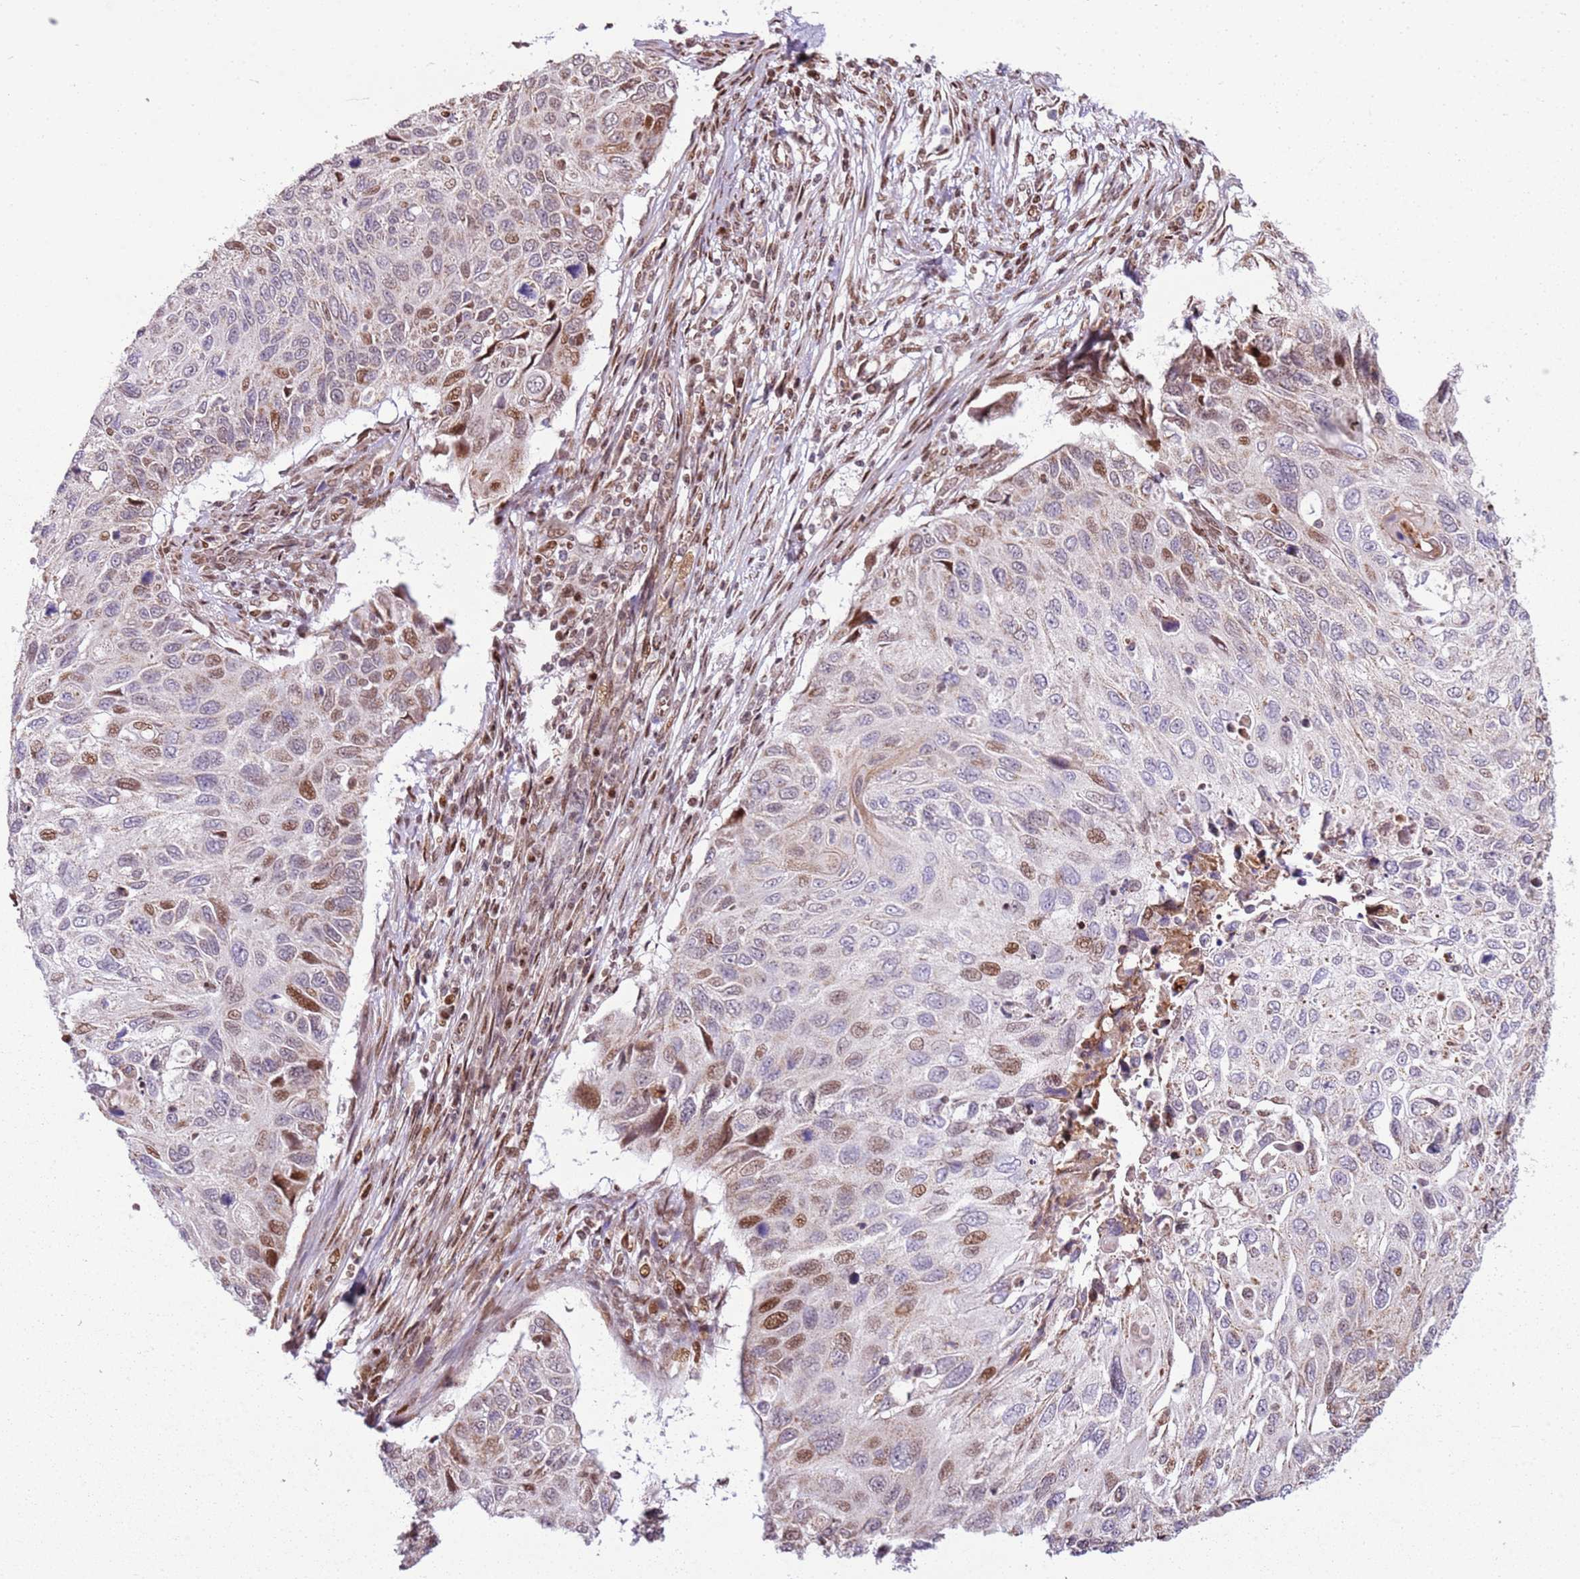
{"staining": {"intensity": "moderate", "quantity": "<25%", "location": "nuclear"}, "tissue": "cervical cancer", "cell_type": "Tumor cells", "image_type": "cancer", "snomed": [{"axis": "morphology", "description": "Squamous cell carcinoma, NOS"}, {"axis": "topography", "description": "Cervix"}], "caption": "The photomicrograph demonstrates staining of cervical cancer (squamous cell carcinoma), revealing moderate nuclear protein positivity (brown color) within tumor cells. (Stains: DAB in brown, nuclei in blue, Microscopy: brightfield microscopy at high magnification).", "gene": "PCTP", "patient": {"sex": "female", "age": 70}}